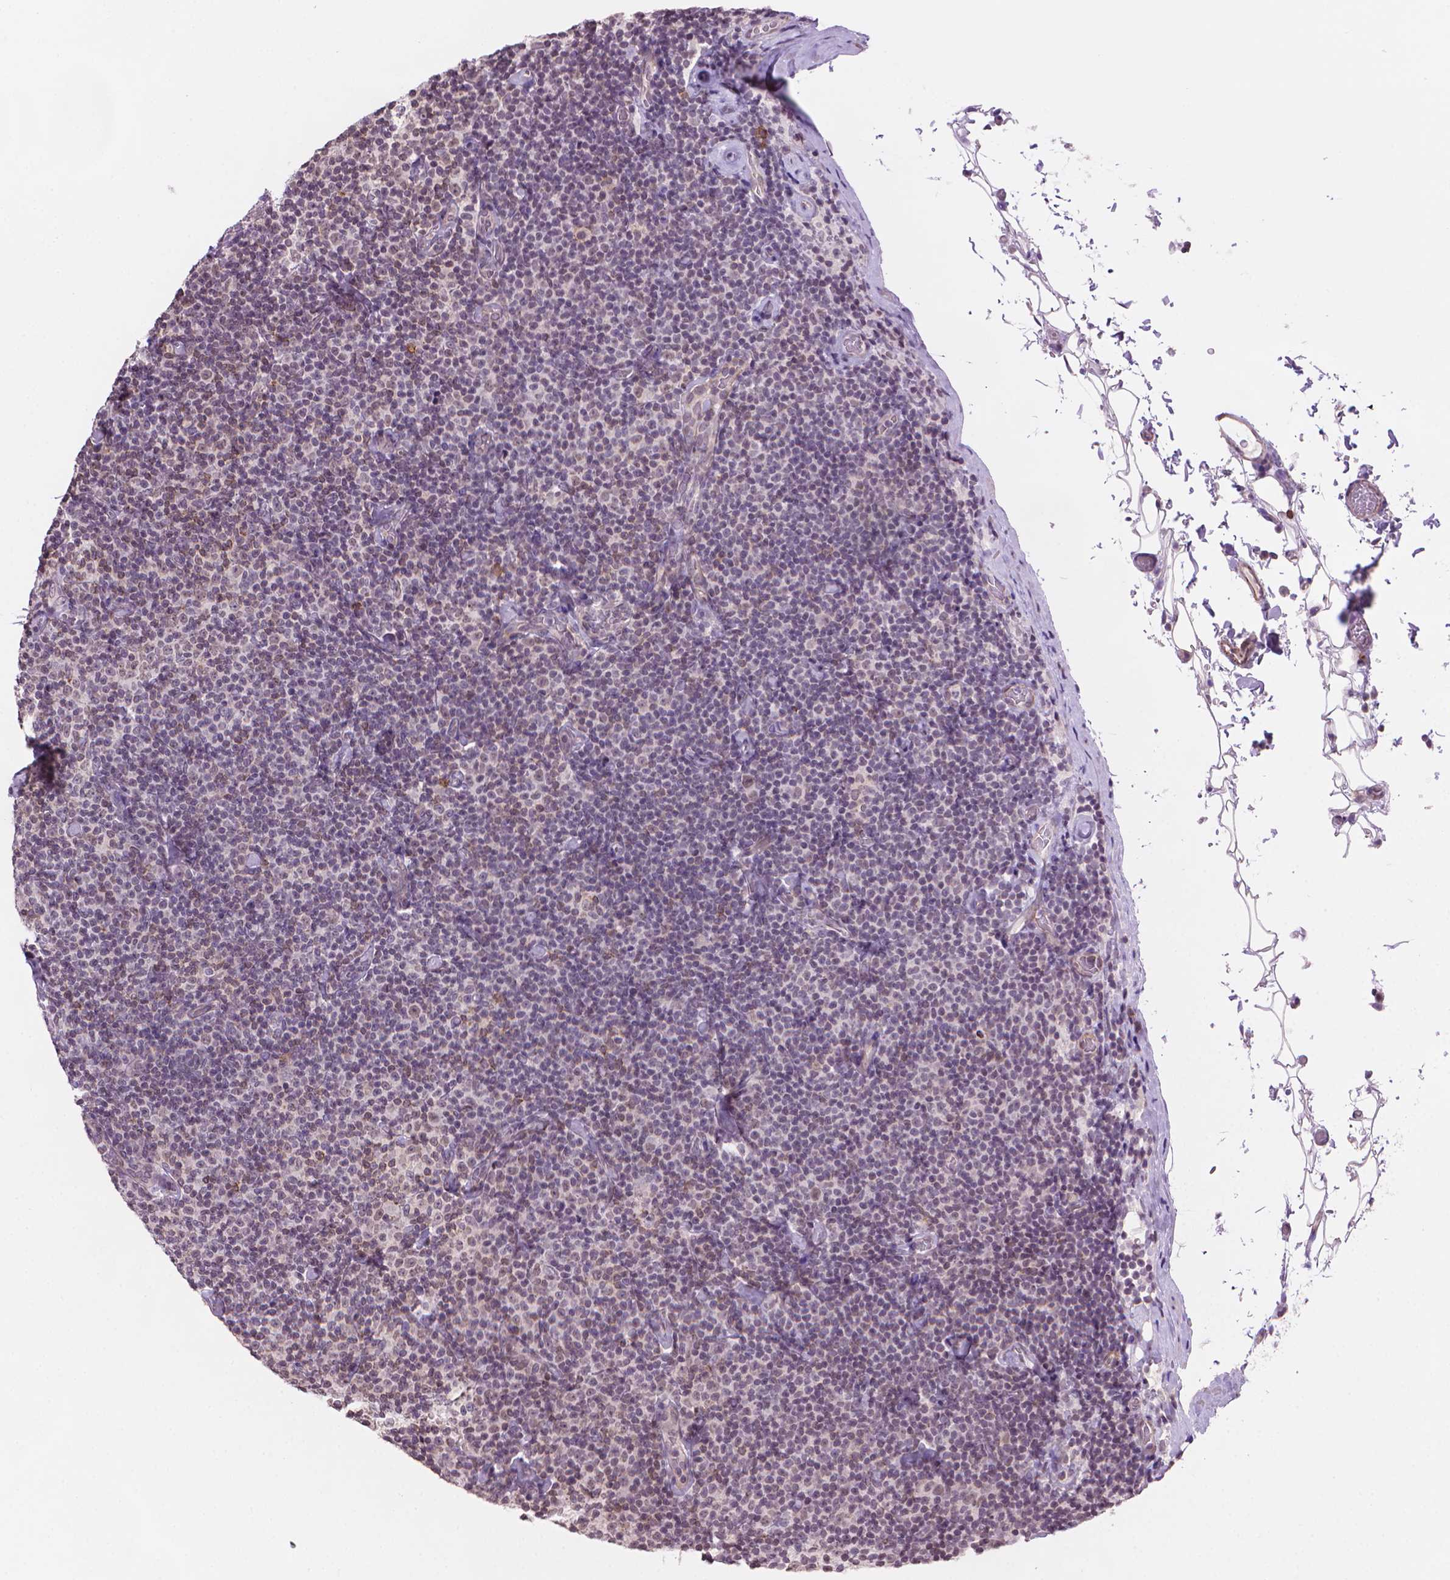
{"staining": {"intensity": "weak", "quantity": "<25%", "location": "nuclear"}, "tissue": "lymphoma", "cell_type": "Tumor cells", "image_type": "cancer", "snomed": [{"axis": "morphology", "description": "Malignant lymphoma, non-Hodgkin's type, Low grade"}, {"axis": "topography", "description": "Lymph node"}], "caption": "DAB immunohistochemical staining of malignant lymphoma, non-Hodgkin's type (low-grade) shows no significant positivity in tumor cells.", "gene": "TMEM184A", "patient": {"sex": "male", "age": 81}}